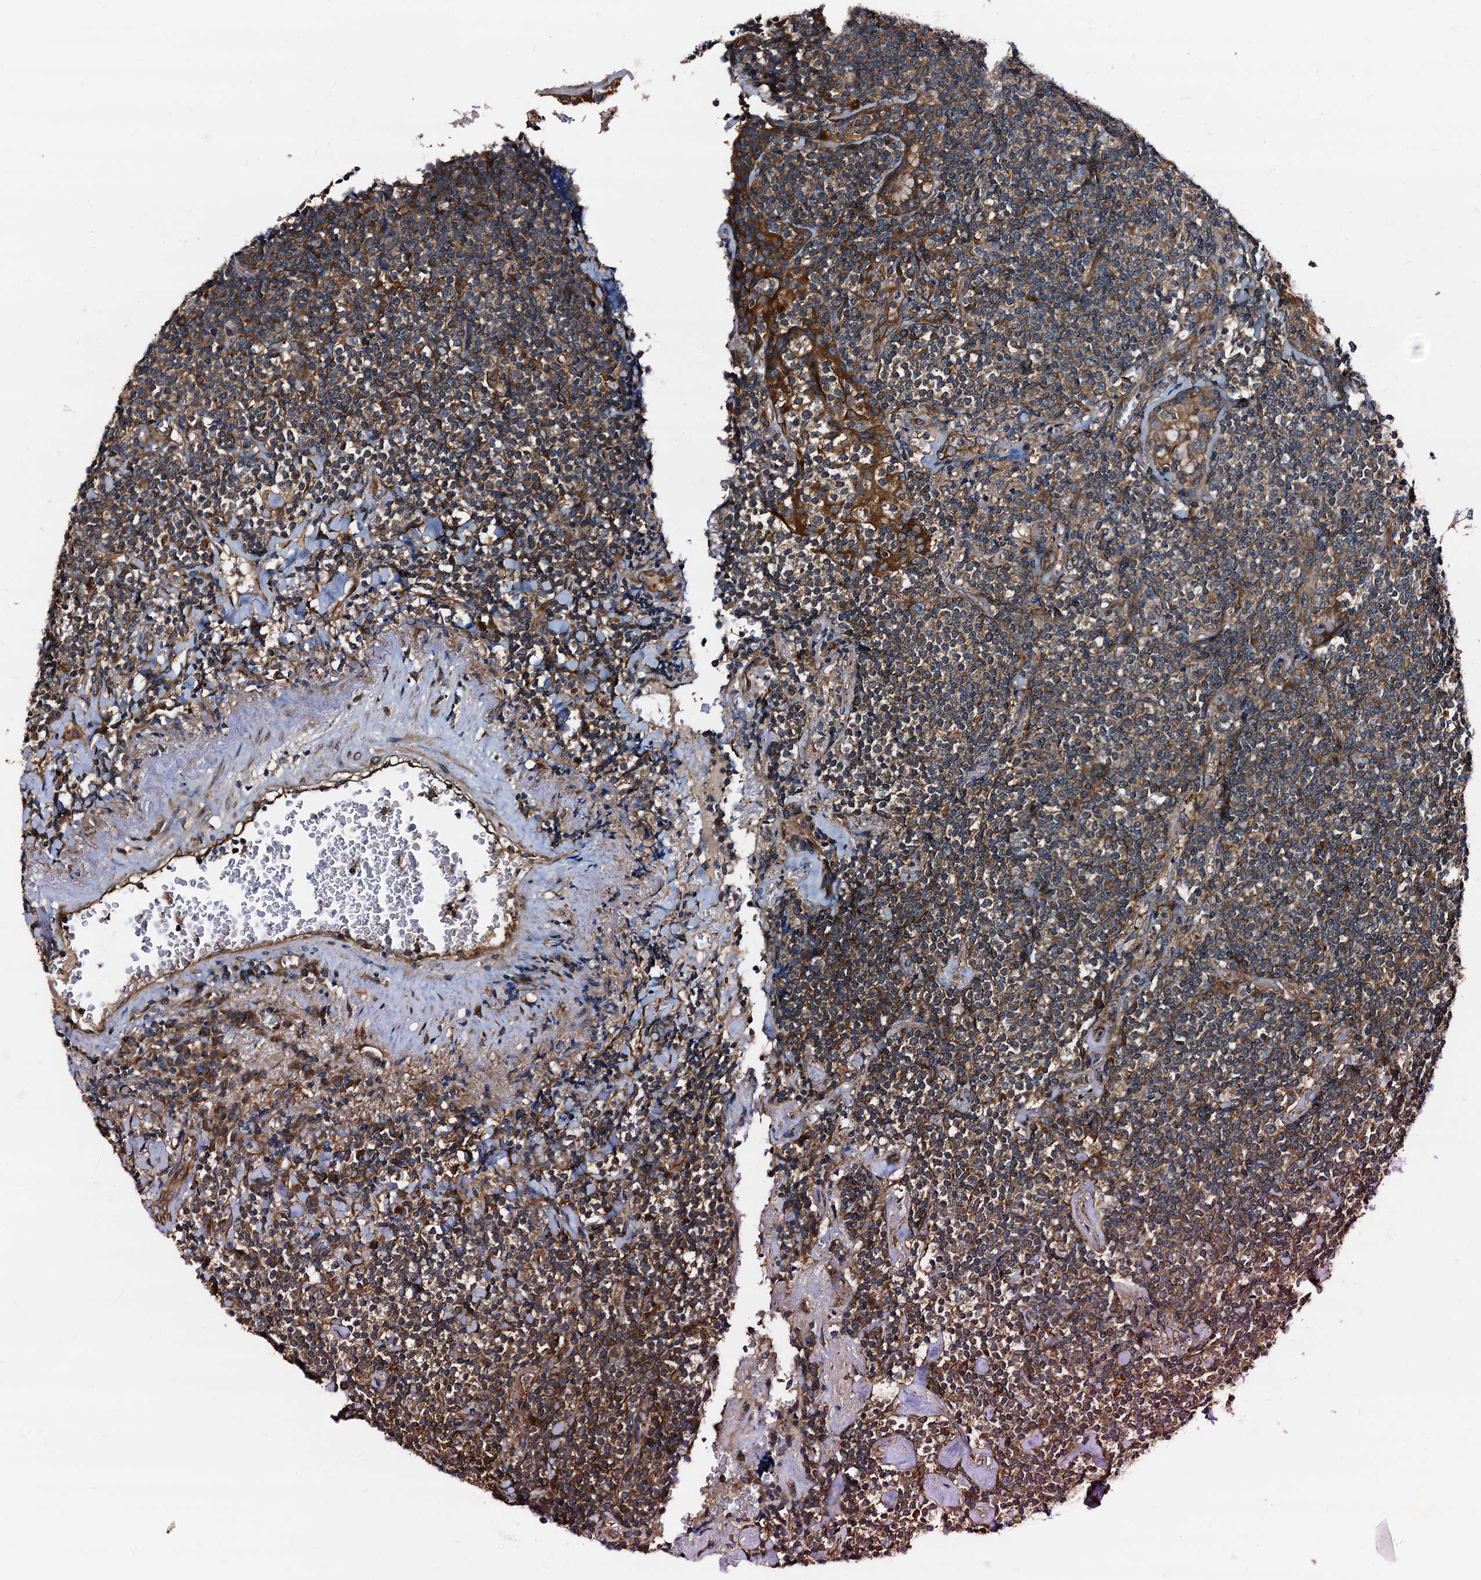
{"staining": {"intensity": "moderate", "quantity": "25%-75%", "location": "cytoplasmic/membranous"}, "tissue": "lymphoma", "cell_type": "Tumor cells", "image_type": "cancer", "snomed": [{"axis": "morphology", "description": "Malignant lymphoma, non-Hodgkin's type, Low grade"}, {"axis": "topography", "description": "Lung"}], "caption": "Malignant lymphoma, non-Hodgkin's type (low-grade) stained for a protein (brown) shows moderate cytoplasmic/membranous positive staining in approximately 25%-75% of tumor cells.", "gene": "PEX5", "patient": {"sex": "female", "age": 71}}